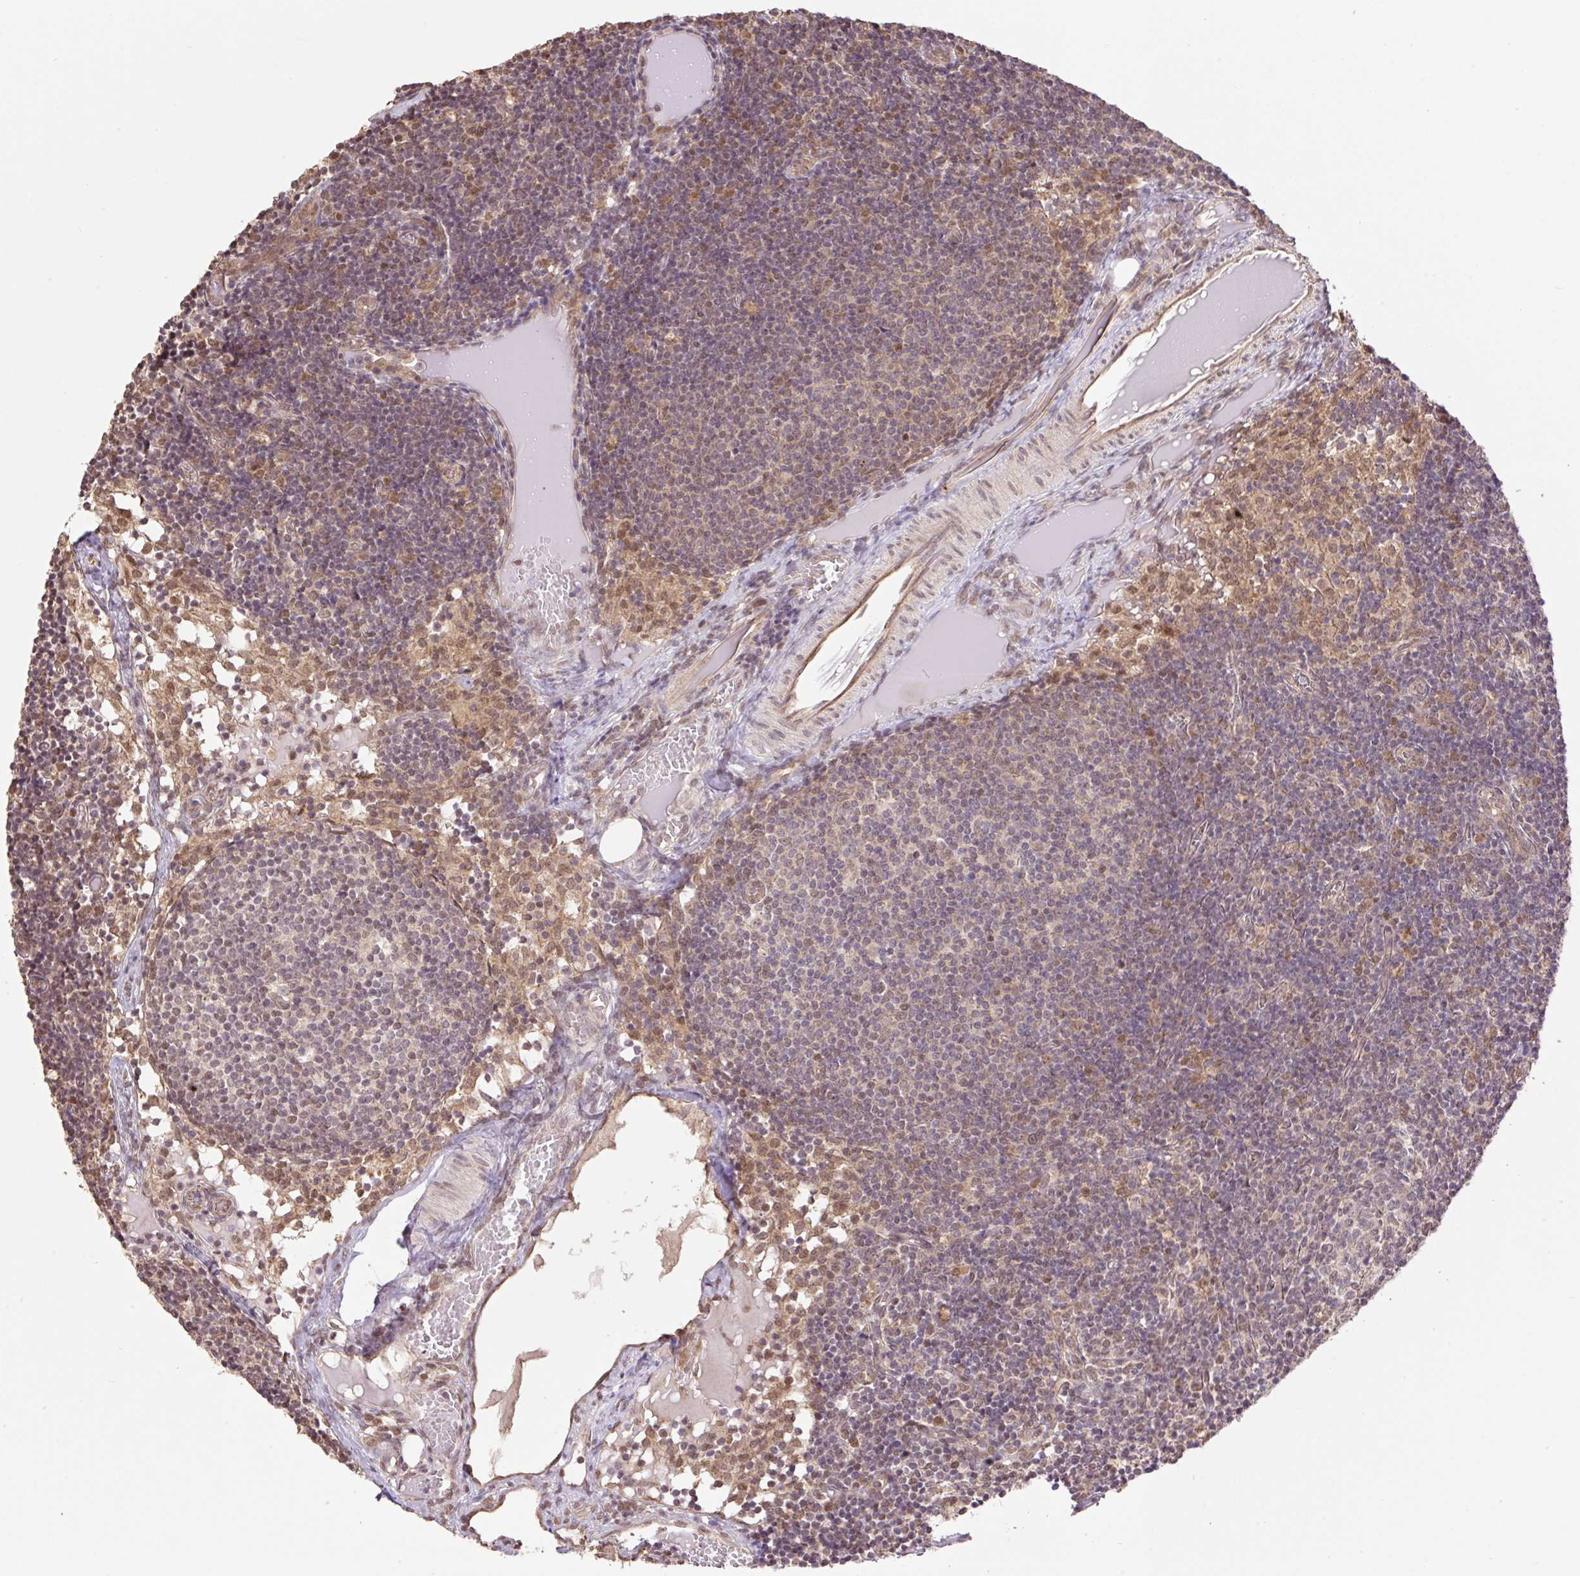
{"staining": {"intensity": "moderate", "quantity": "25%-75%", "location": "nuclear"}, "tissue": "lymph node", "cell_type": "Germinal center cells", "image_type": "normal", "snomed": [{"axis": "morphology", "description": "Normal tissue, NOS"}, {"axis": "topography", "description": "Lymph node"}], "caption": "Protein expression analysis of unremarkable lymph node demonstrates moderate nuclear staining in approximately 25%-75% of germinal center cells.", "gene": "VPS25", "patient": {"sex": "female", "age": 31}}